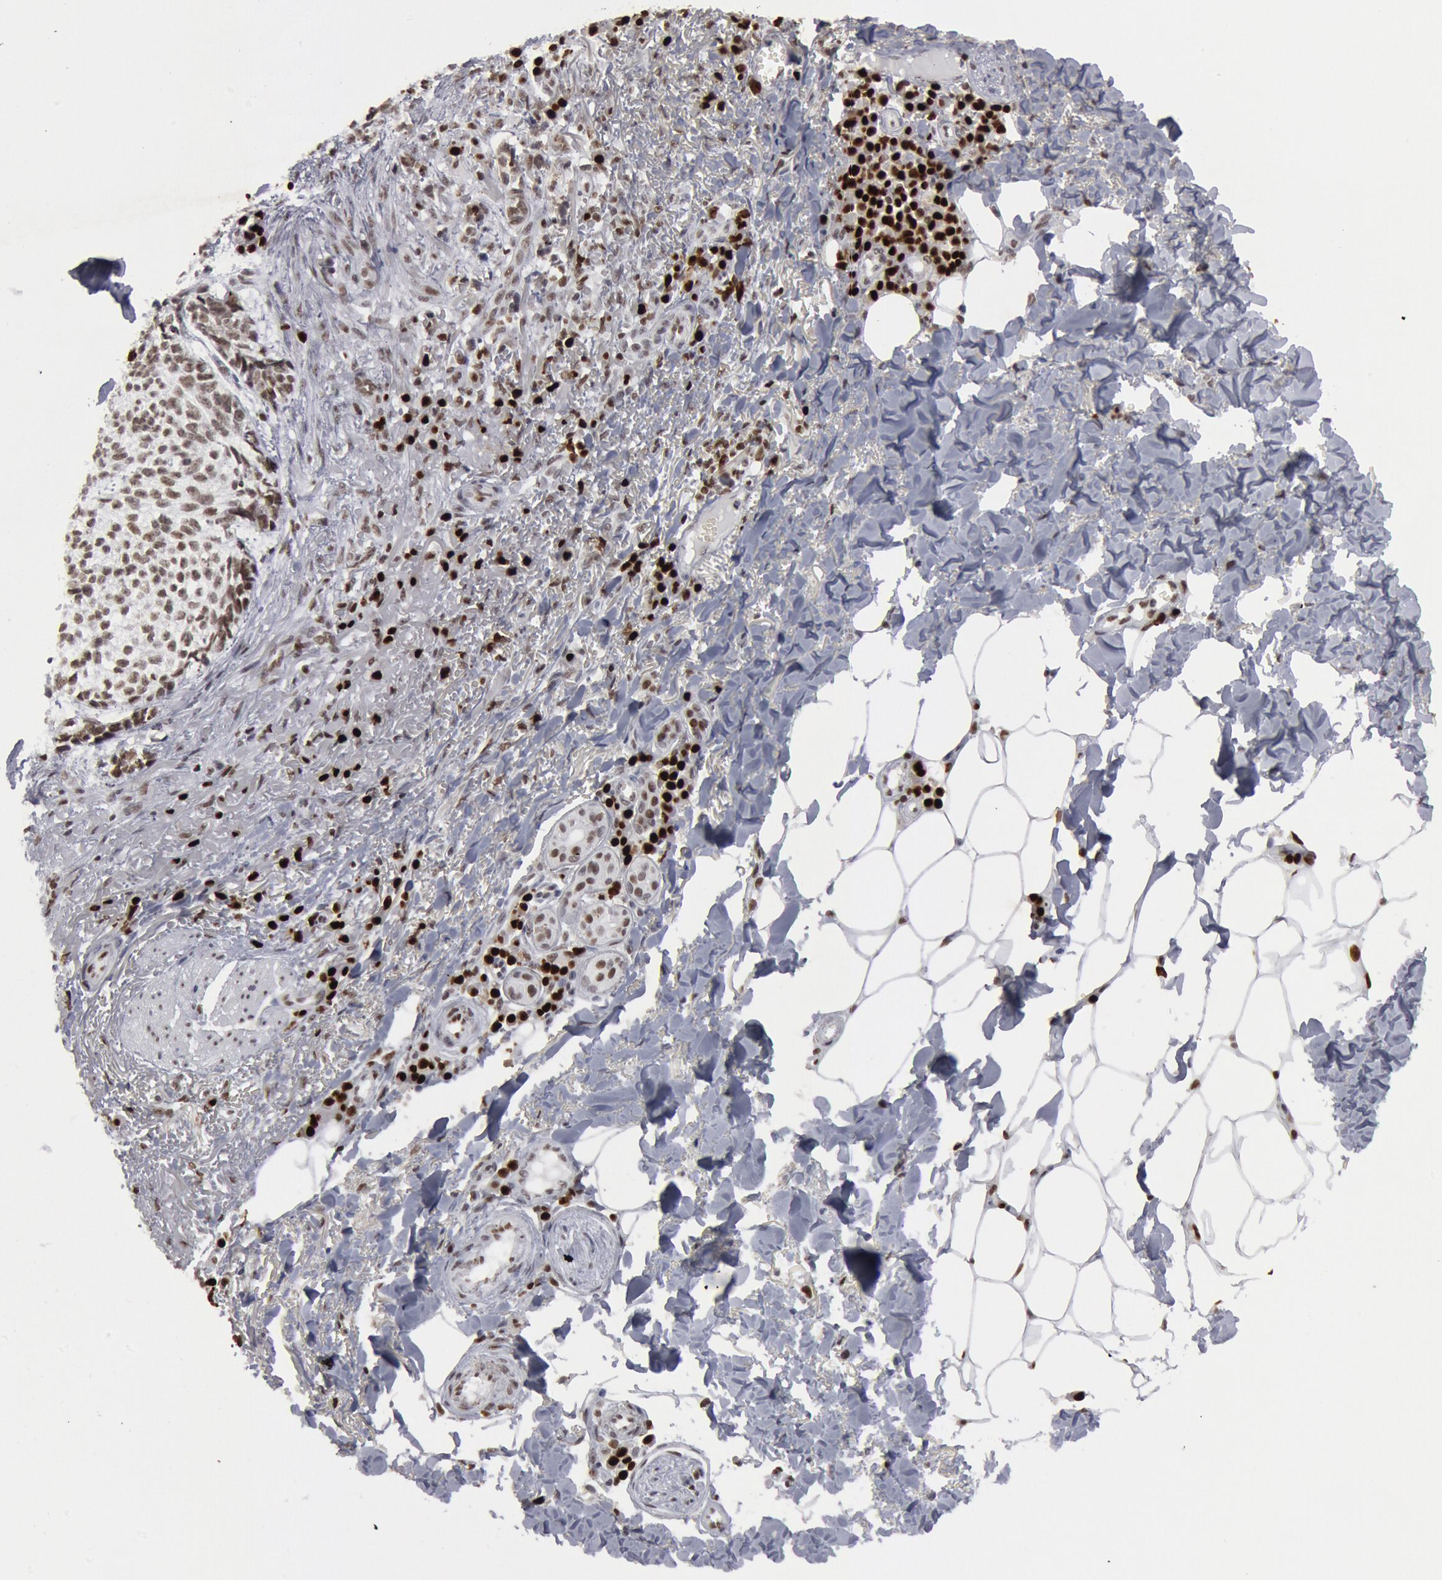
{"staining": {"intensity": "moderate", "quantity": ">75%", "location": "nuclear"}, "tissue": "skin cancer", "cell_type": "Tumor cells", "image_type": "cancer", "snomed": [{"axis": "morphology", "description": "Basal cell carcinoma"}, {"axis": "topography", "description": "Skin"}], "caption": "This histopathology image demonstrates IHC staining of skin cancer, with medium moderate nuclear positivity in about >75% of tumor cells.", "gene": "SUB1", "patient": {"sex": "female", "age": 89}}